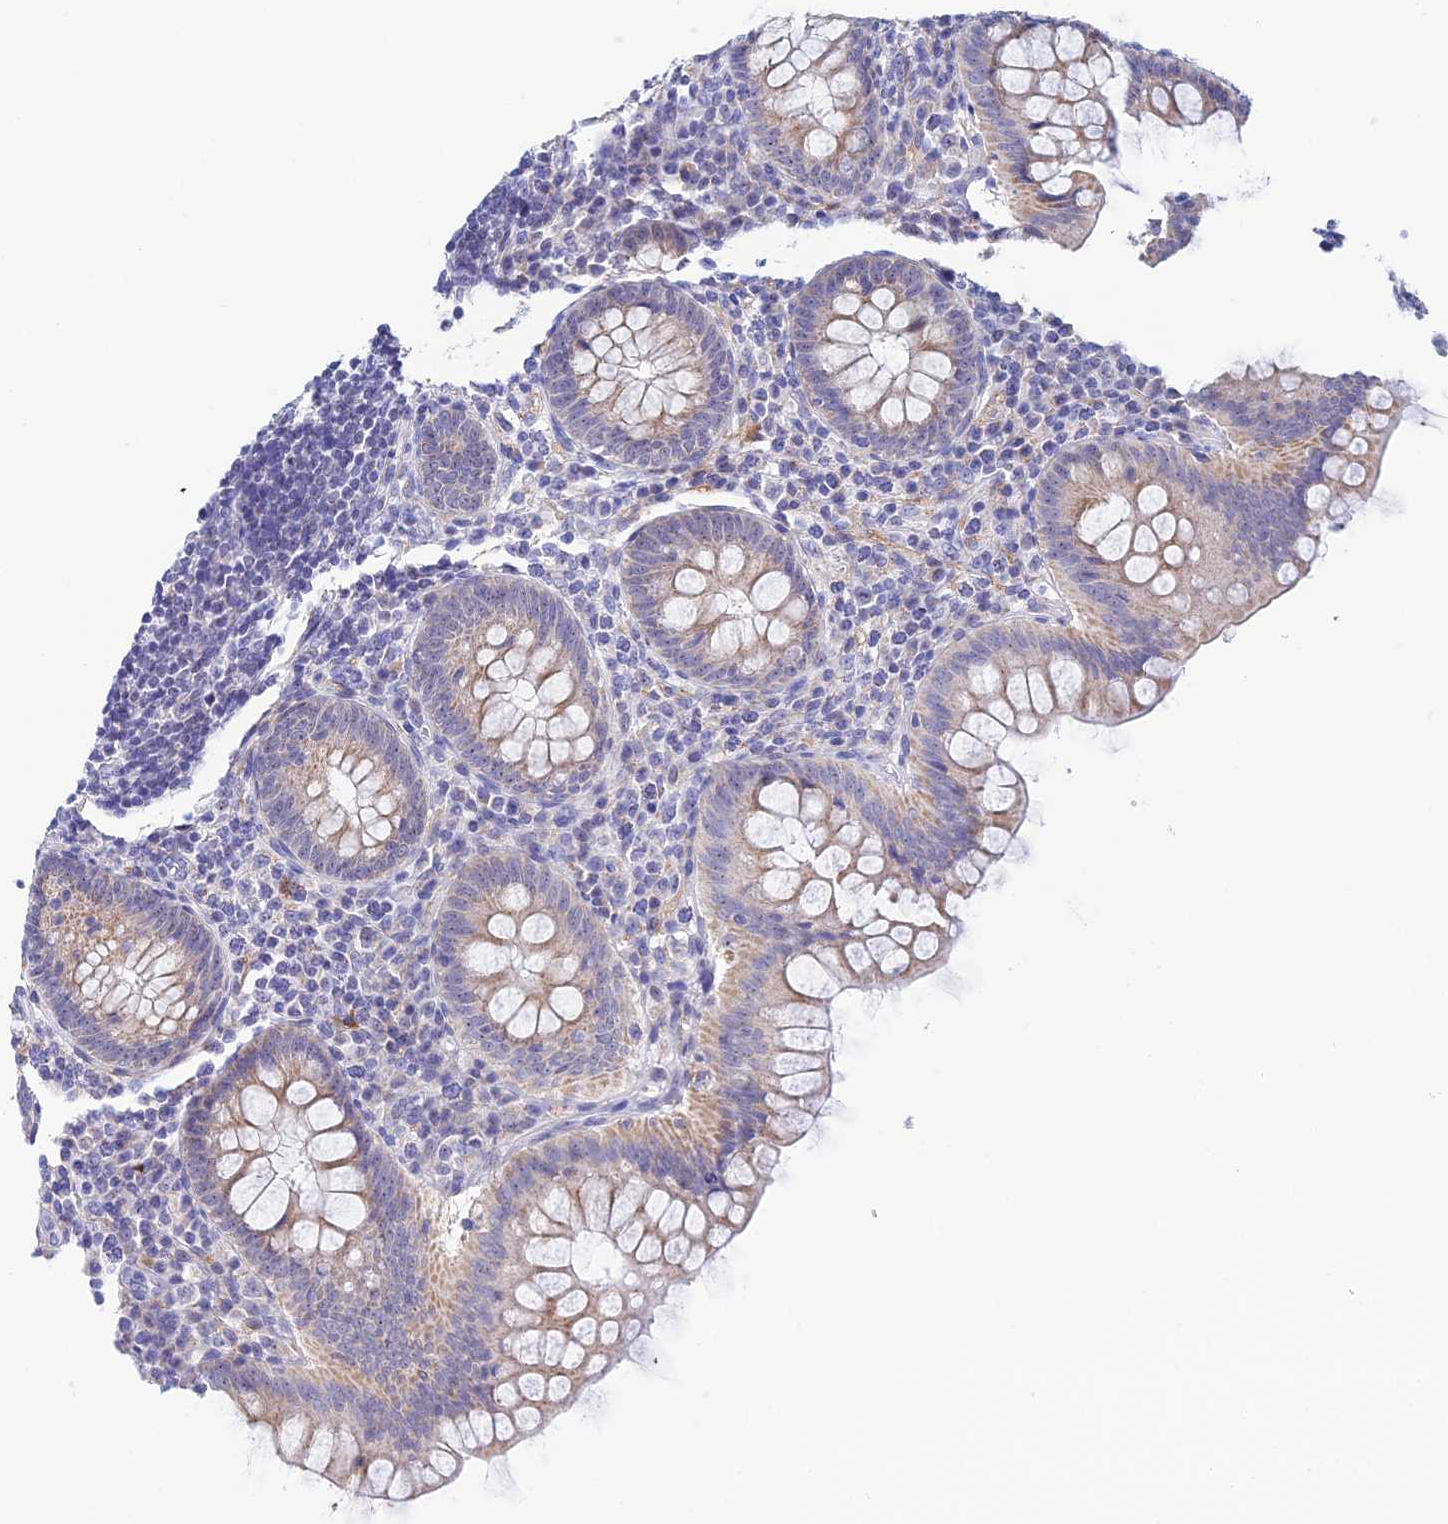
{"staining": {"intensity": "weak", "quantity": "25%-75%", "location": "cytoplasmic/membranous,nuclear"}, "tissue": "appendix", "cell_type": "Glandular cells", "image_type": "normal", "snomed": [{"axis": "morphology", "description": "Normal tissue, NOS"}, {"axis": "topography", "description": "Appendix"}], "caption": "A brown stain highlights weak cytoplasmic/membranous,nuclear positivity of a protein in glandular cells of benign human appendix.", "gene": "PLPP4", "patient": {"sex": "female", "age": 33}}